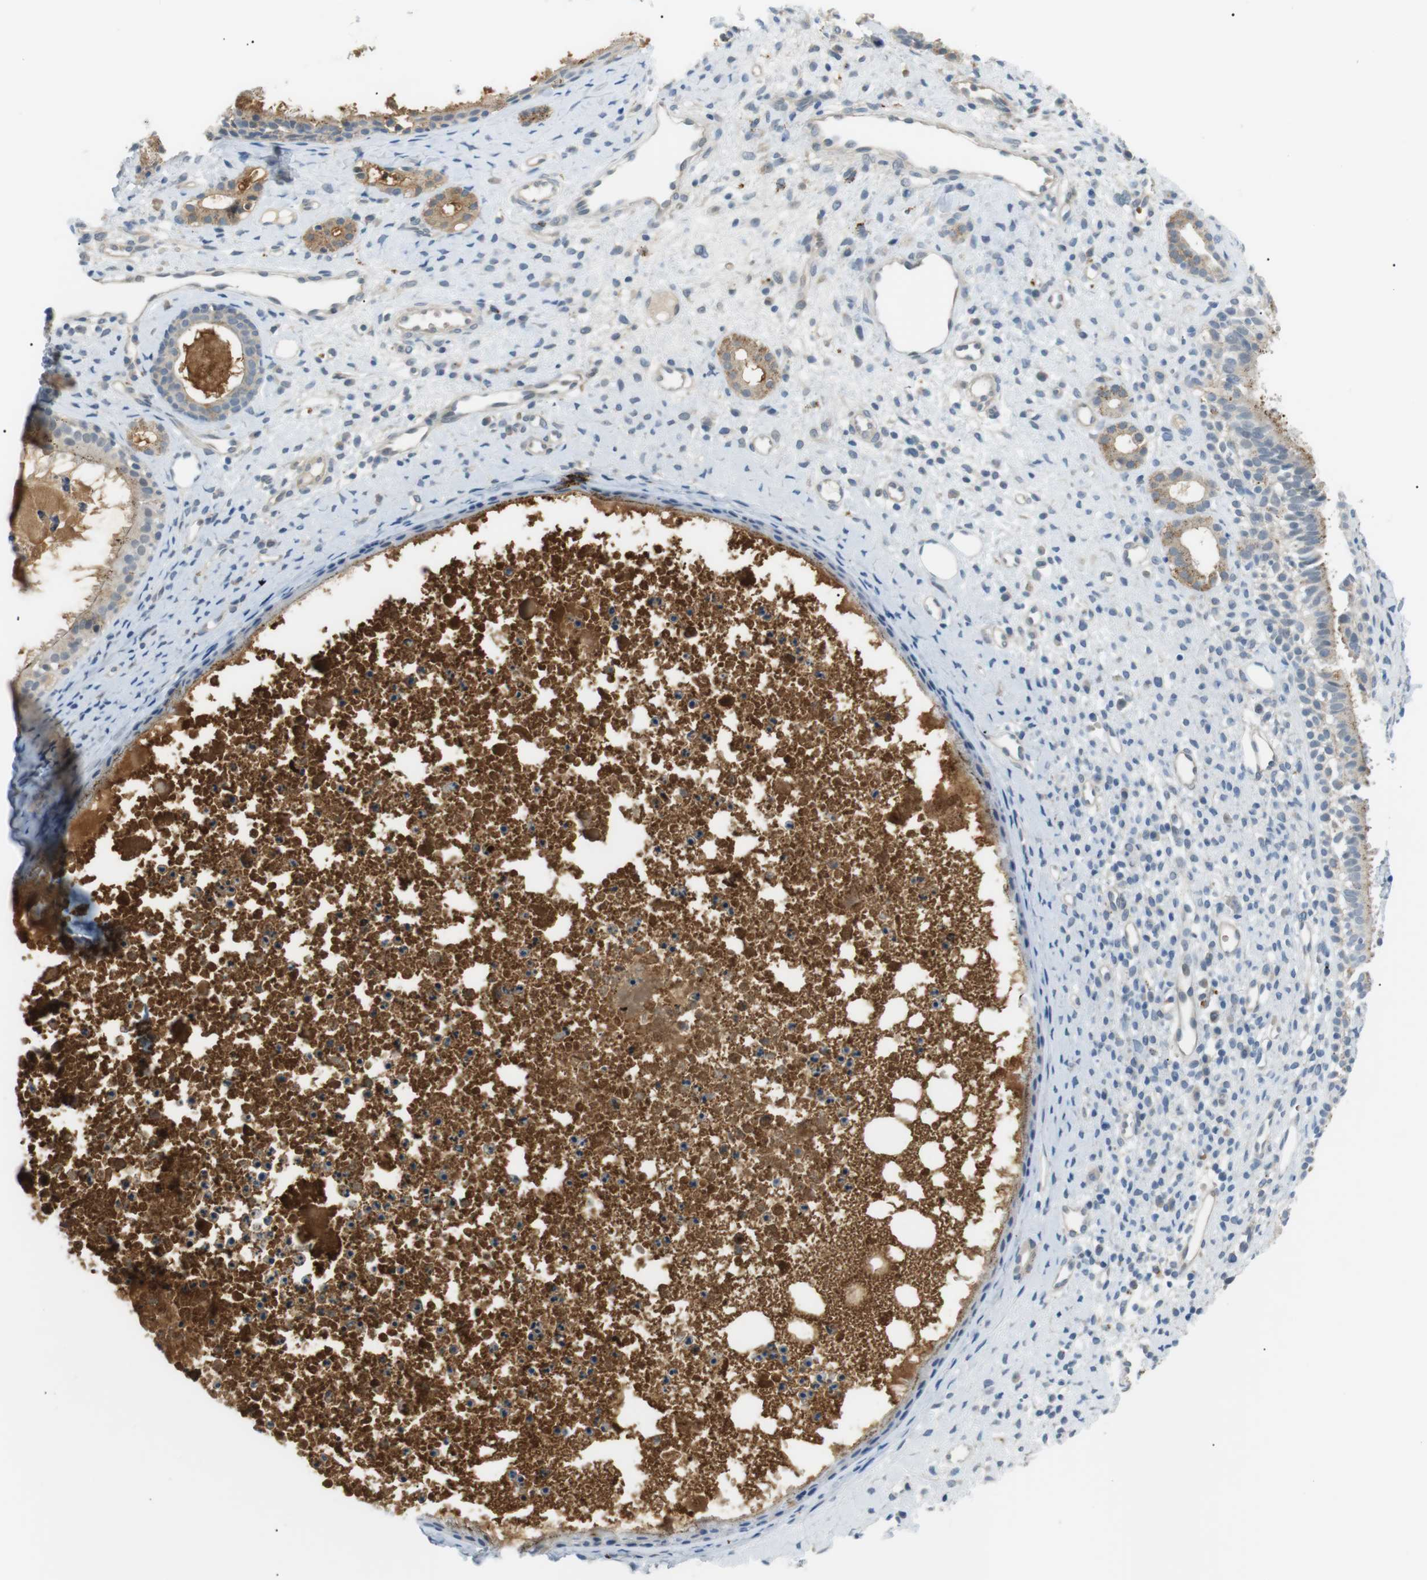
{"staining": {"intensity": "weak", "quantity": "25%-75%", "location": "cytoplasmic/membranous"}, "tissue": "nasopharynx", "cell_type": "Respiratory epithelial cells", "image_type": "normal", "snomed": [{"axis": "morphology", "description": "Normal tissue, NOS"}, {"axis": "topography", "description": "Nasopharynx"}], "caption": "Brown immunohistochemical staining in benign human nasopharynx exhibits weak cytoplasmic/membranous staining in about 25%-75% of respiratory epithelial cells. Using DAB (3,3'-diaminobenzidine) (brown) and hematoxylin (blue) stains, captured at high magnification using brightfield microscopy.", "gene": "B4GALNT2", "patient": {"sex": "male", "age": 22}}